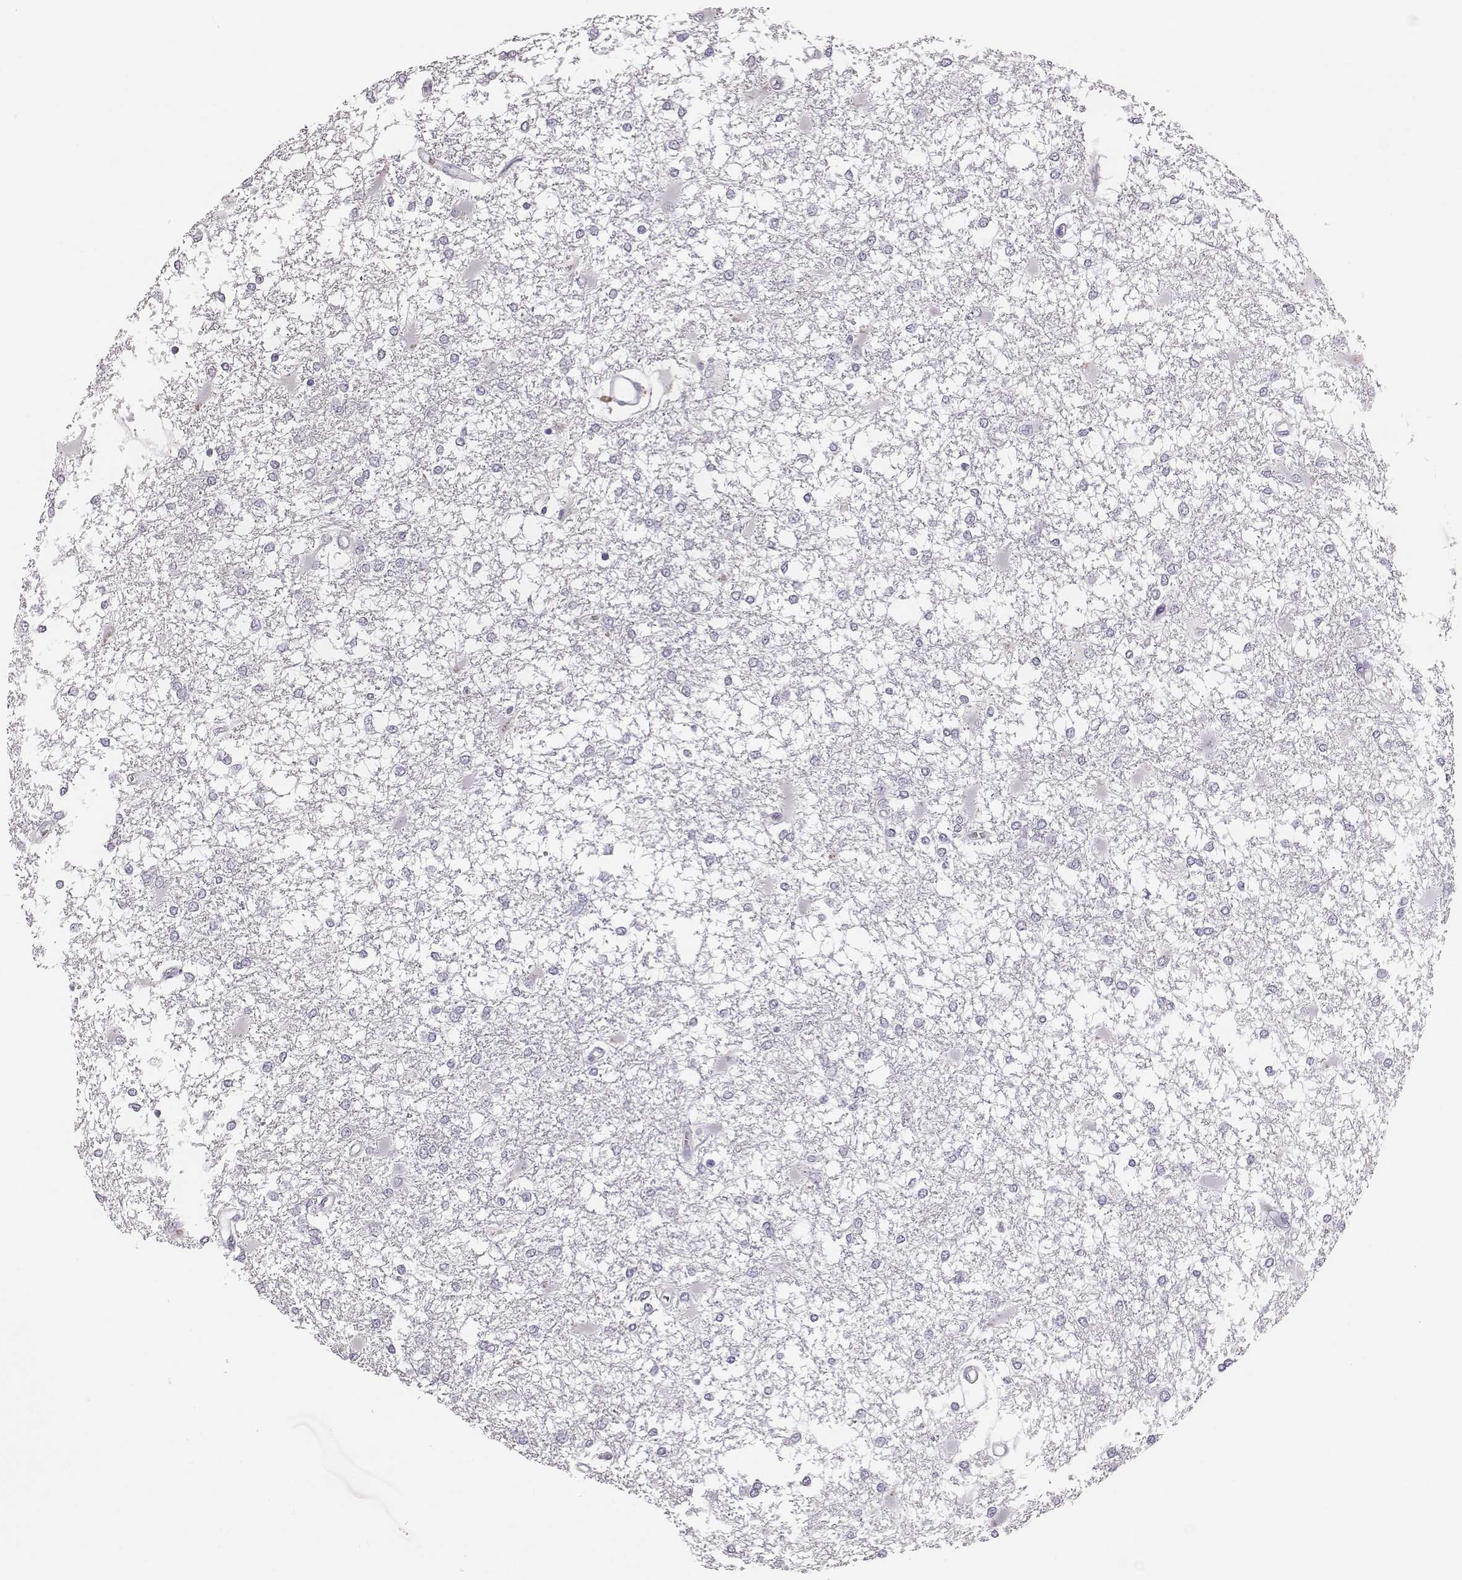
{"staining": {"intensity": "negative", "quantity": "none", "location": "none"}, "tissue": "glioma", "cell_type": "Tumor cells", "image_type": "cancer", "snomed": [{"axis": "morphology", "description": "Glioma, malignant, High grade"}, {"axis": "topography", "description": "Cerebral cortex"}], "caption": "Human glioma stained for a protein using IHC shows no positivity in tumor cells.", "gene": "CSH1", "patient": {"sex": "male", "age": 79}}